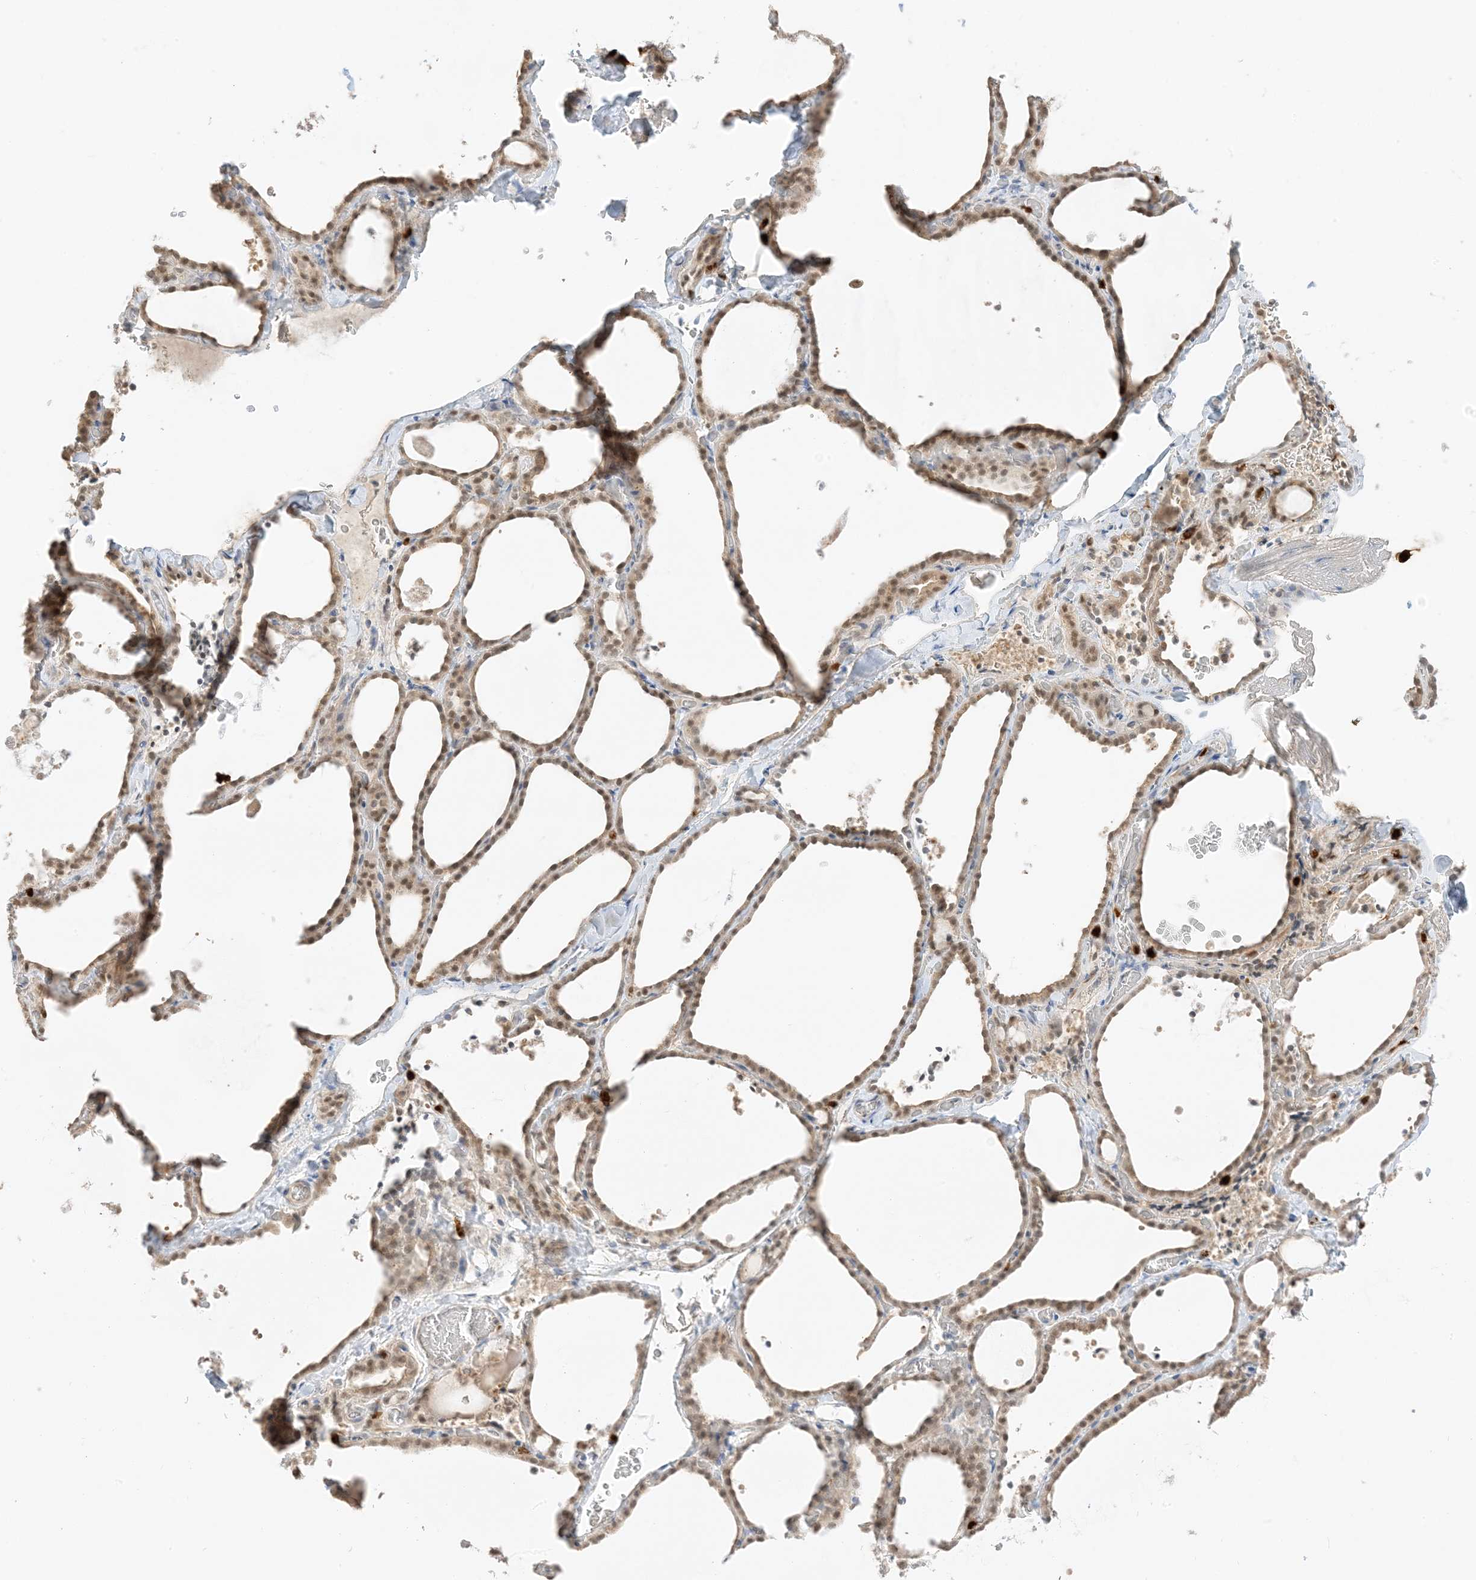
{"staining": {"intensity": "weak", "quantity": ">75%", "location": "cytoplasmic/membranous,nuclear"}, "tissue": "thyroid gland", "cell_type": "Glandular cells", "image_type": "normal", "snomed": [{"axis": "morphology", "description": "Normal tissue, NOS"}, {"axis": "topography", "description": "Thyroid gland"}], "caption": "An image of thyroid gland stained for a protein exhibits weak cytoplasmic/membranous,nuclear brown staining in glandular cells.", "gene": "GCA", "patient": {"sex": "female", "age": 22}}